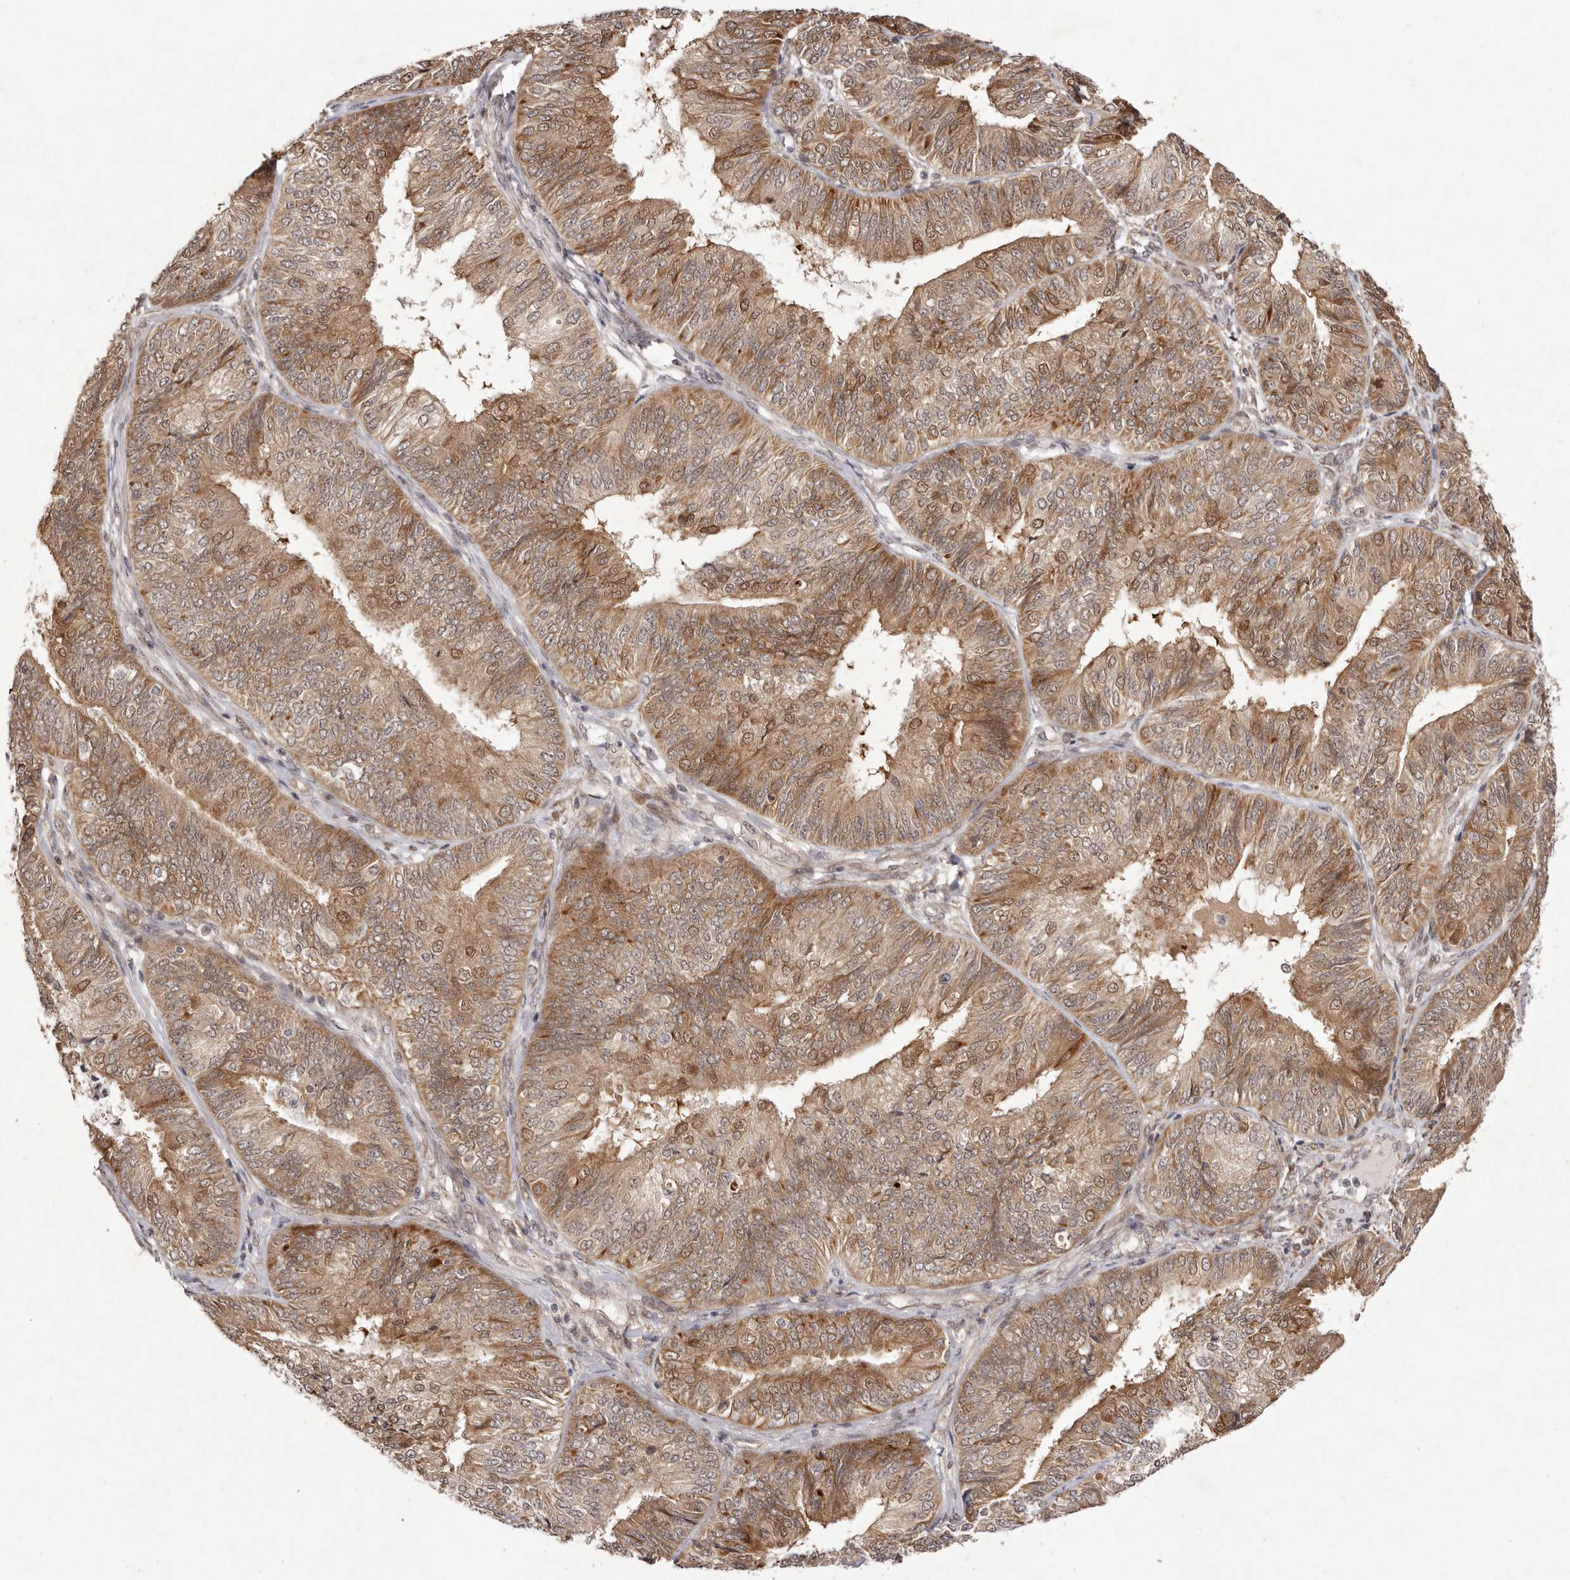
{"staining": {"intensity": "moderate", "quantity": ">75%", "location": "cytoplasmic/membranous,nuclear"}, "tissue": "endometrial cancer", "cell_type": "Tumor cells", "image_type": "cancer", "snomed": [{"axis": "morphology", "description": "Adenocarcinoma, NOS"}, {"axis": "topography", "description": "Endometrium"}], "caption": "A medium amount of moderate cytoplasmic/membranous and nuclear expression is appreciated in approximately >75% of tumor cells in endometrial cancer tissue.", "gene": "BUD31", "patient": {"sex": "female", "age": 58}}